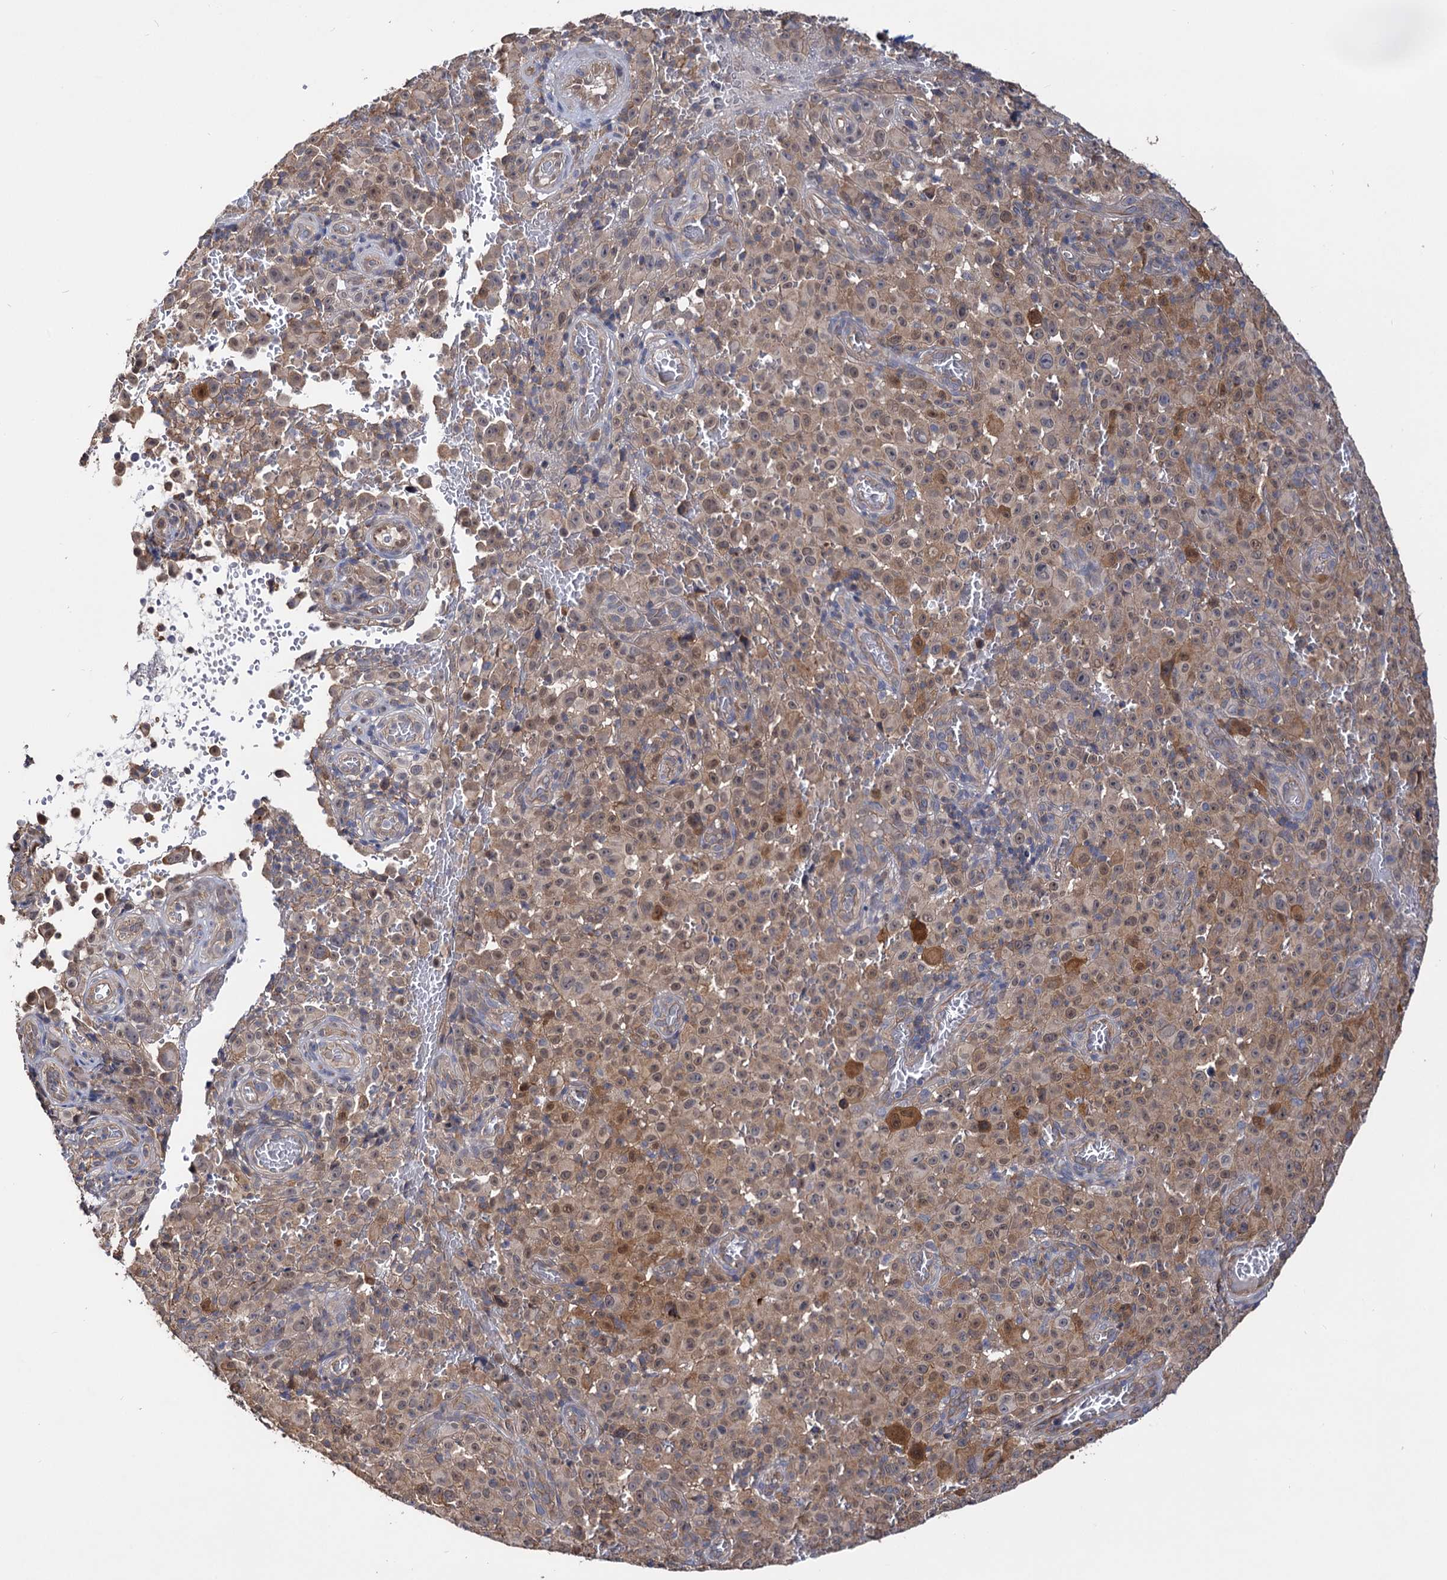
{"staining": {"intensity": "weak", "quantity": ">75%", "location": "cytoplasmic/membranous,nuclear"}, "tissue": "melanoma", "cell_type": "Tumor cells", "image_type": "cancer", "snomed": [{"axis": "morphology", "description": "Malignant melanoma, NOS"}, {"axis": "topography", "description": "Skin"}], "caption": "Immunohistochemical staining of malignant melanoma displays low levels of weak cytoplasmic/membranous and nuclear protein positivity in about >75% of tumor cells.", "gene": "IDI1", "patient": {"sex": "female", "age": 82}}